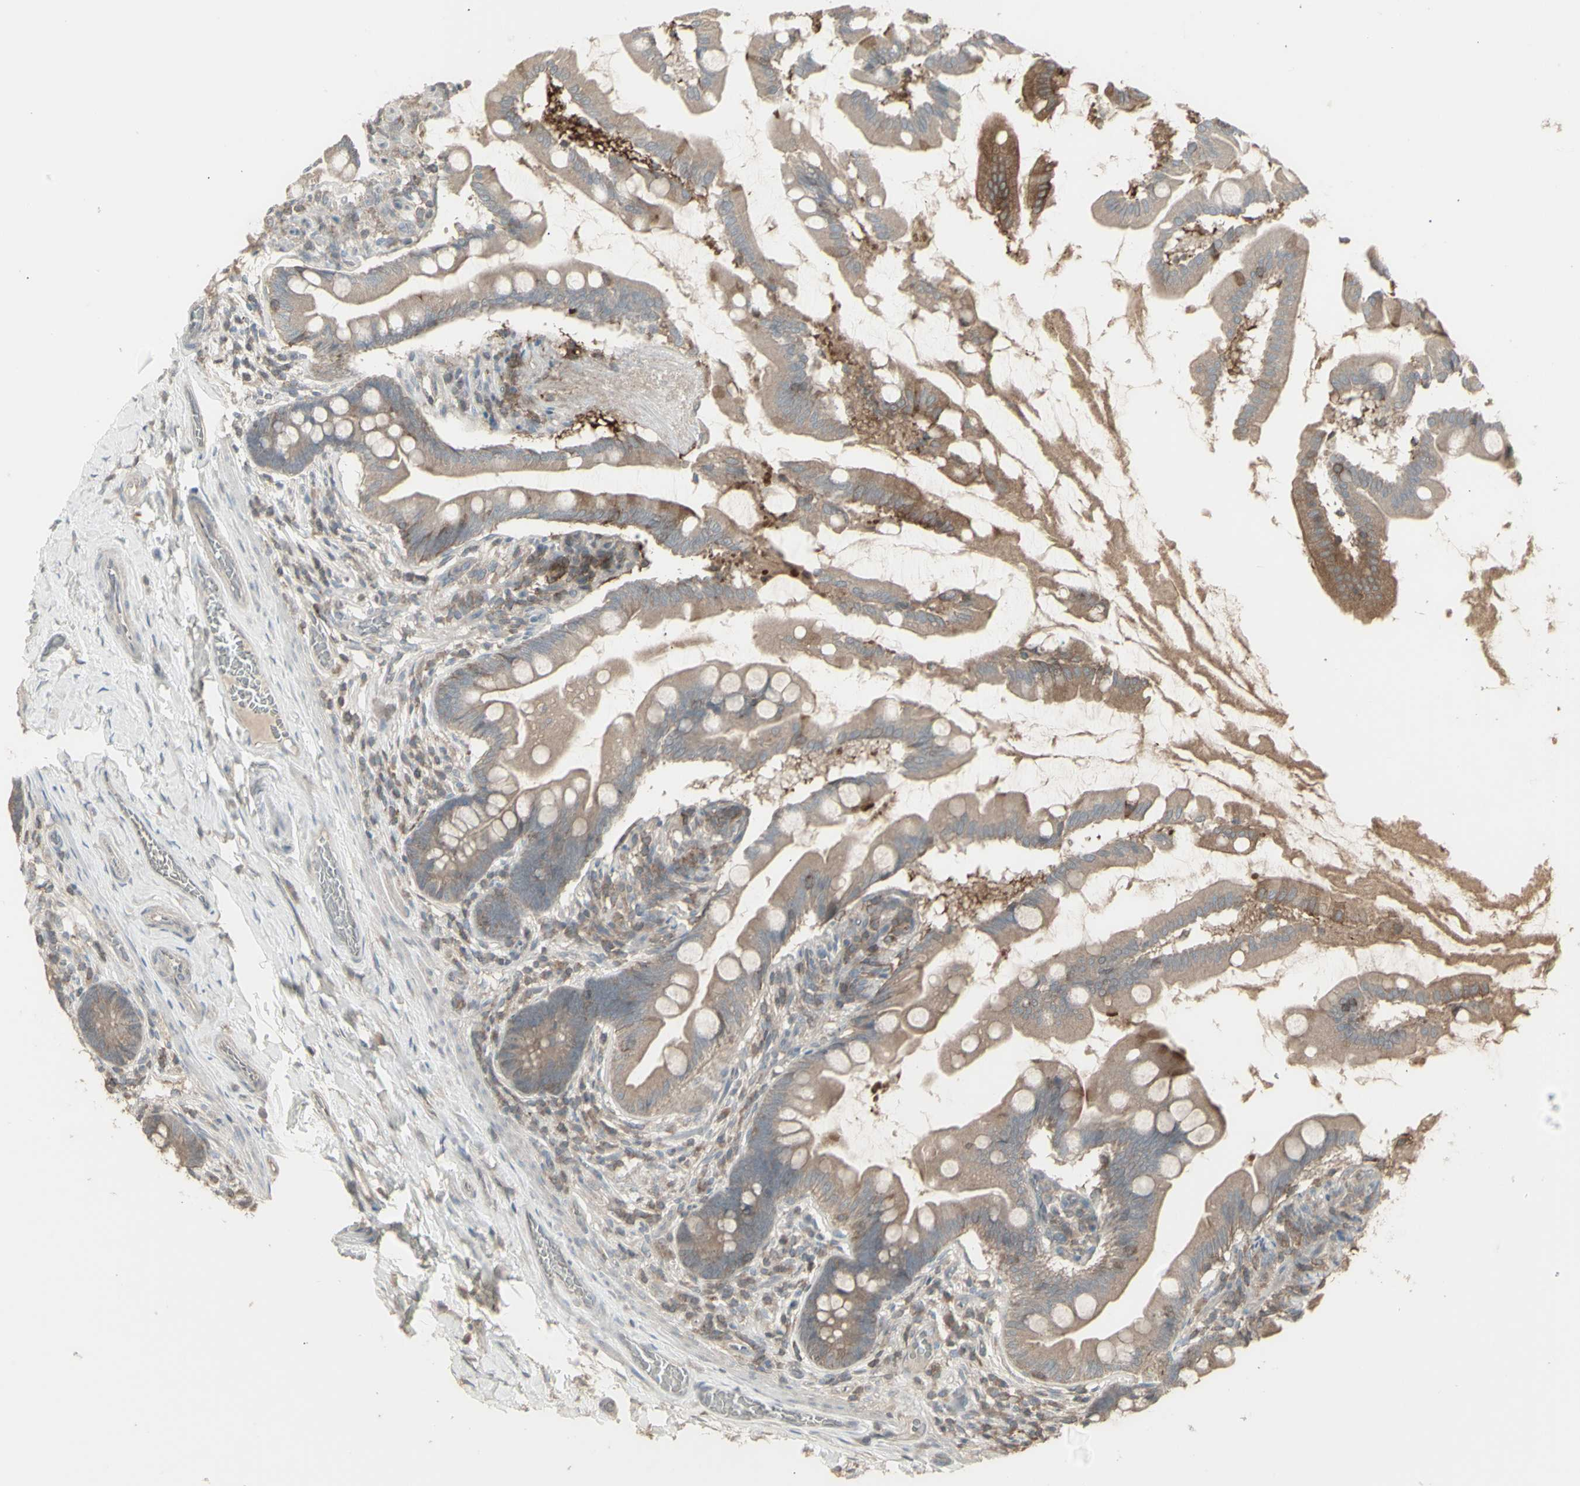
{"staining": {"intensity": "moderate", "quantity": ">75%", "location": "cytoplasmic/membranous"}, "tissue": "small intestine", "cell_type": "Glandular cells", "image_type": "normal", "snomed": [{"axis": "morphology", "description": "Normal tissue, NOS"}, {"axis": "topography", "description": "Small intestine"}], "caption": "High-power microscopy captured an immunohistochemistry photomicrograph of normal small intestine, revealing moderate cytoplasmic/membranous staining in about >75% of glandular cells.", "gene": "CSK", "patient": {"sex": "female", "age": 56}}